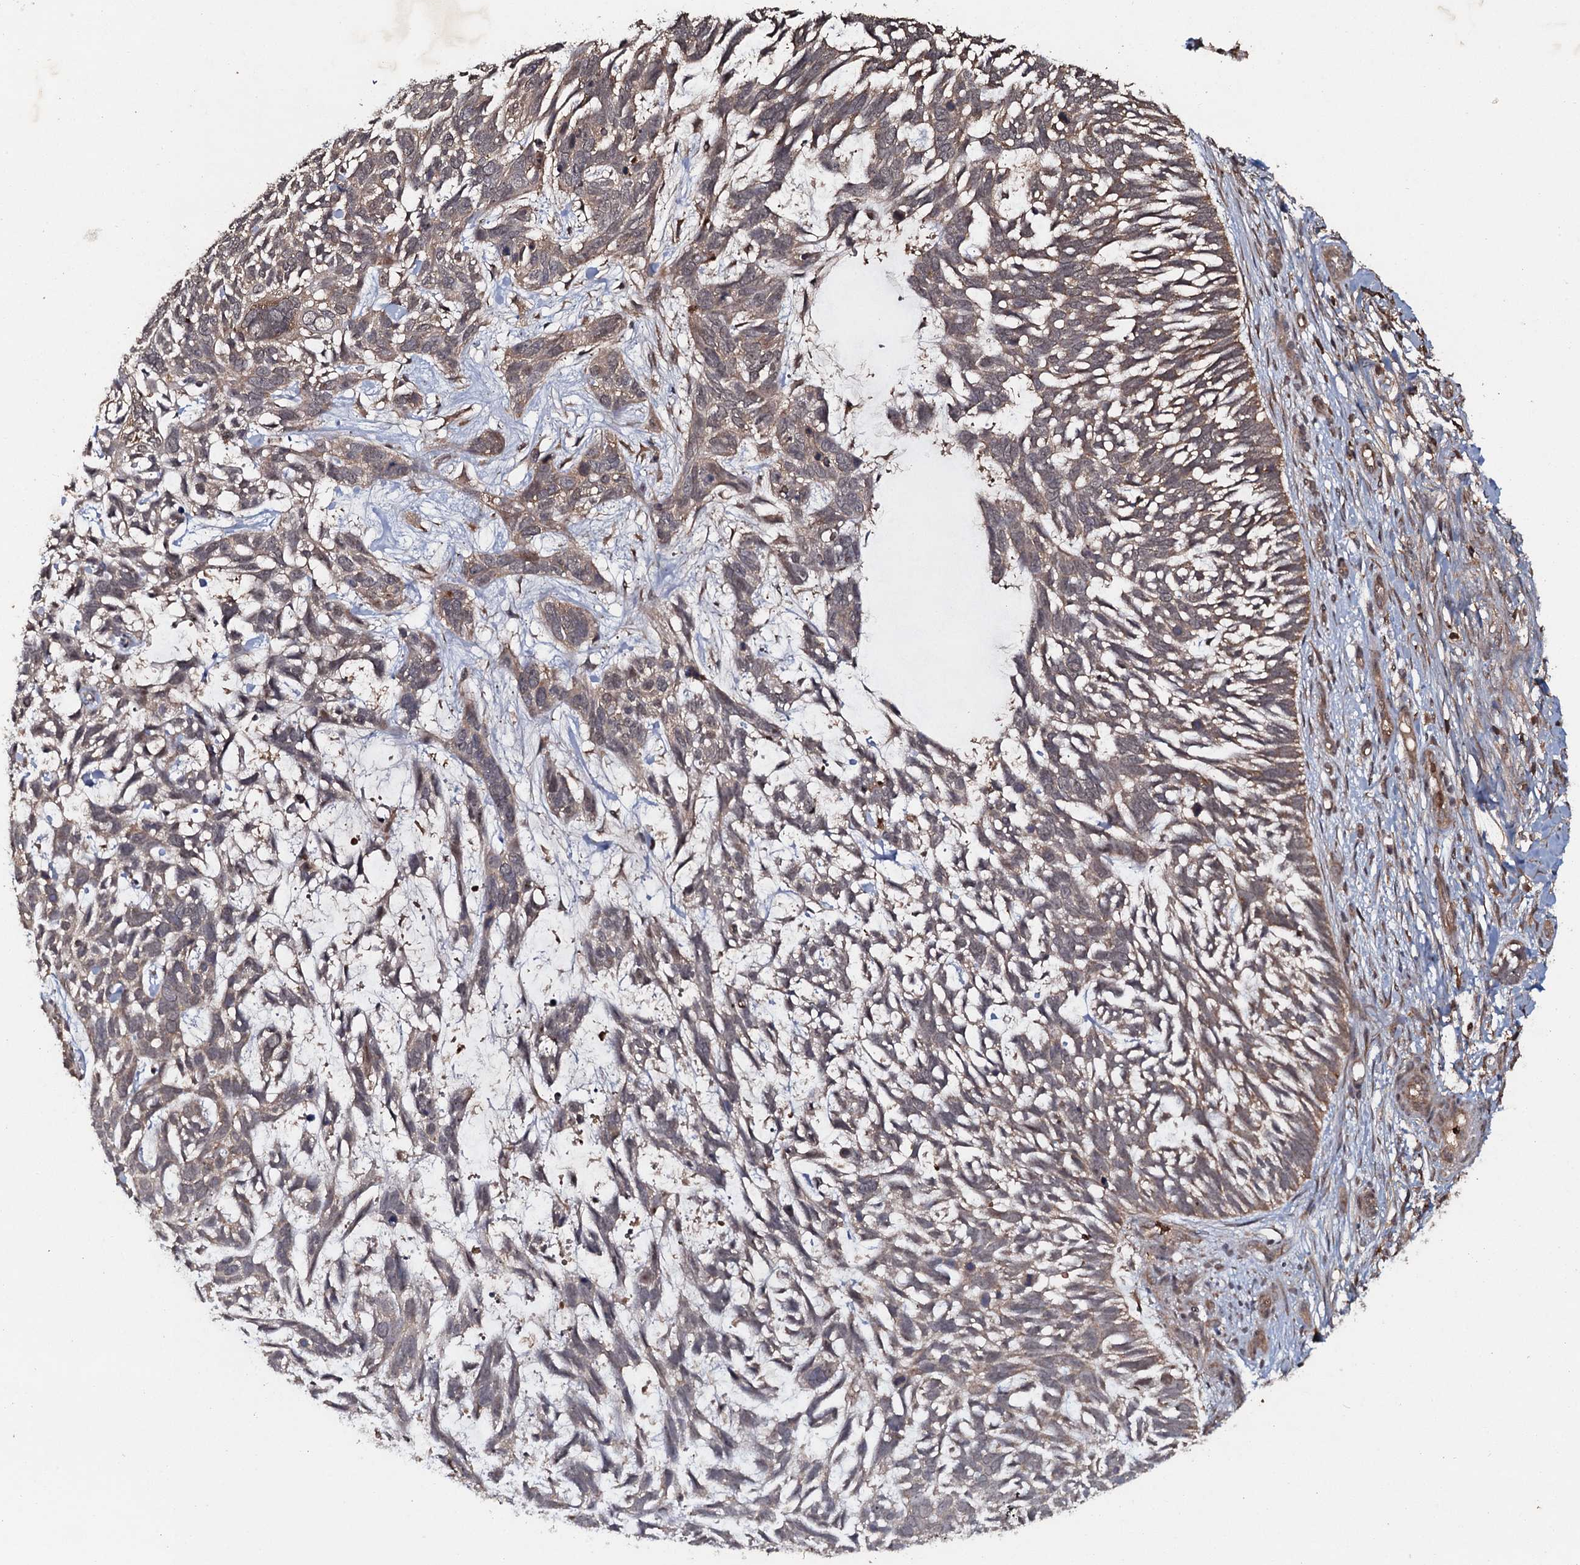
{"staining": {"intensity": "weak", "quantity": "25%-75%", "location": "cytoplasmic/membranous"}, "tissue": "skin cancer", "cell_type": "Tumor cells", "image_type": "cancer", "snomed": [{"axis": "morphology", "description": "Basal cell carcinoma"}, {"axis": "topography", "description": "Skin"}], "caption": "A brown stain highlights weak cytoplasmic/membranous staining of a protein in human basal cell carcinoma (skin) tumor cells. (DAB IHC, brown staining for protein, blue staining for nuclei).", "gene": "ADGRG3", "patient": {"sex": "male", "age": 88}}